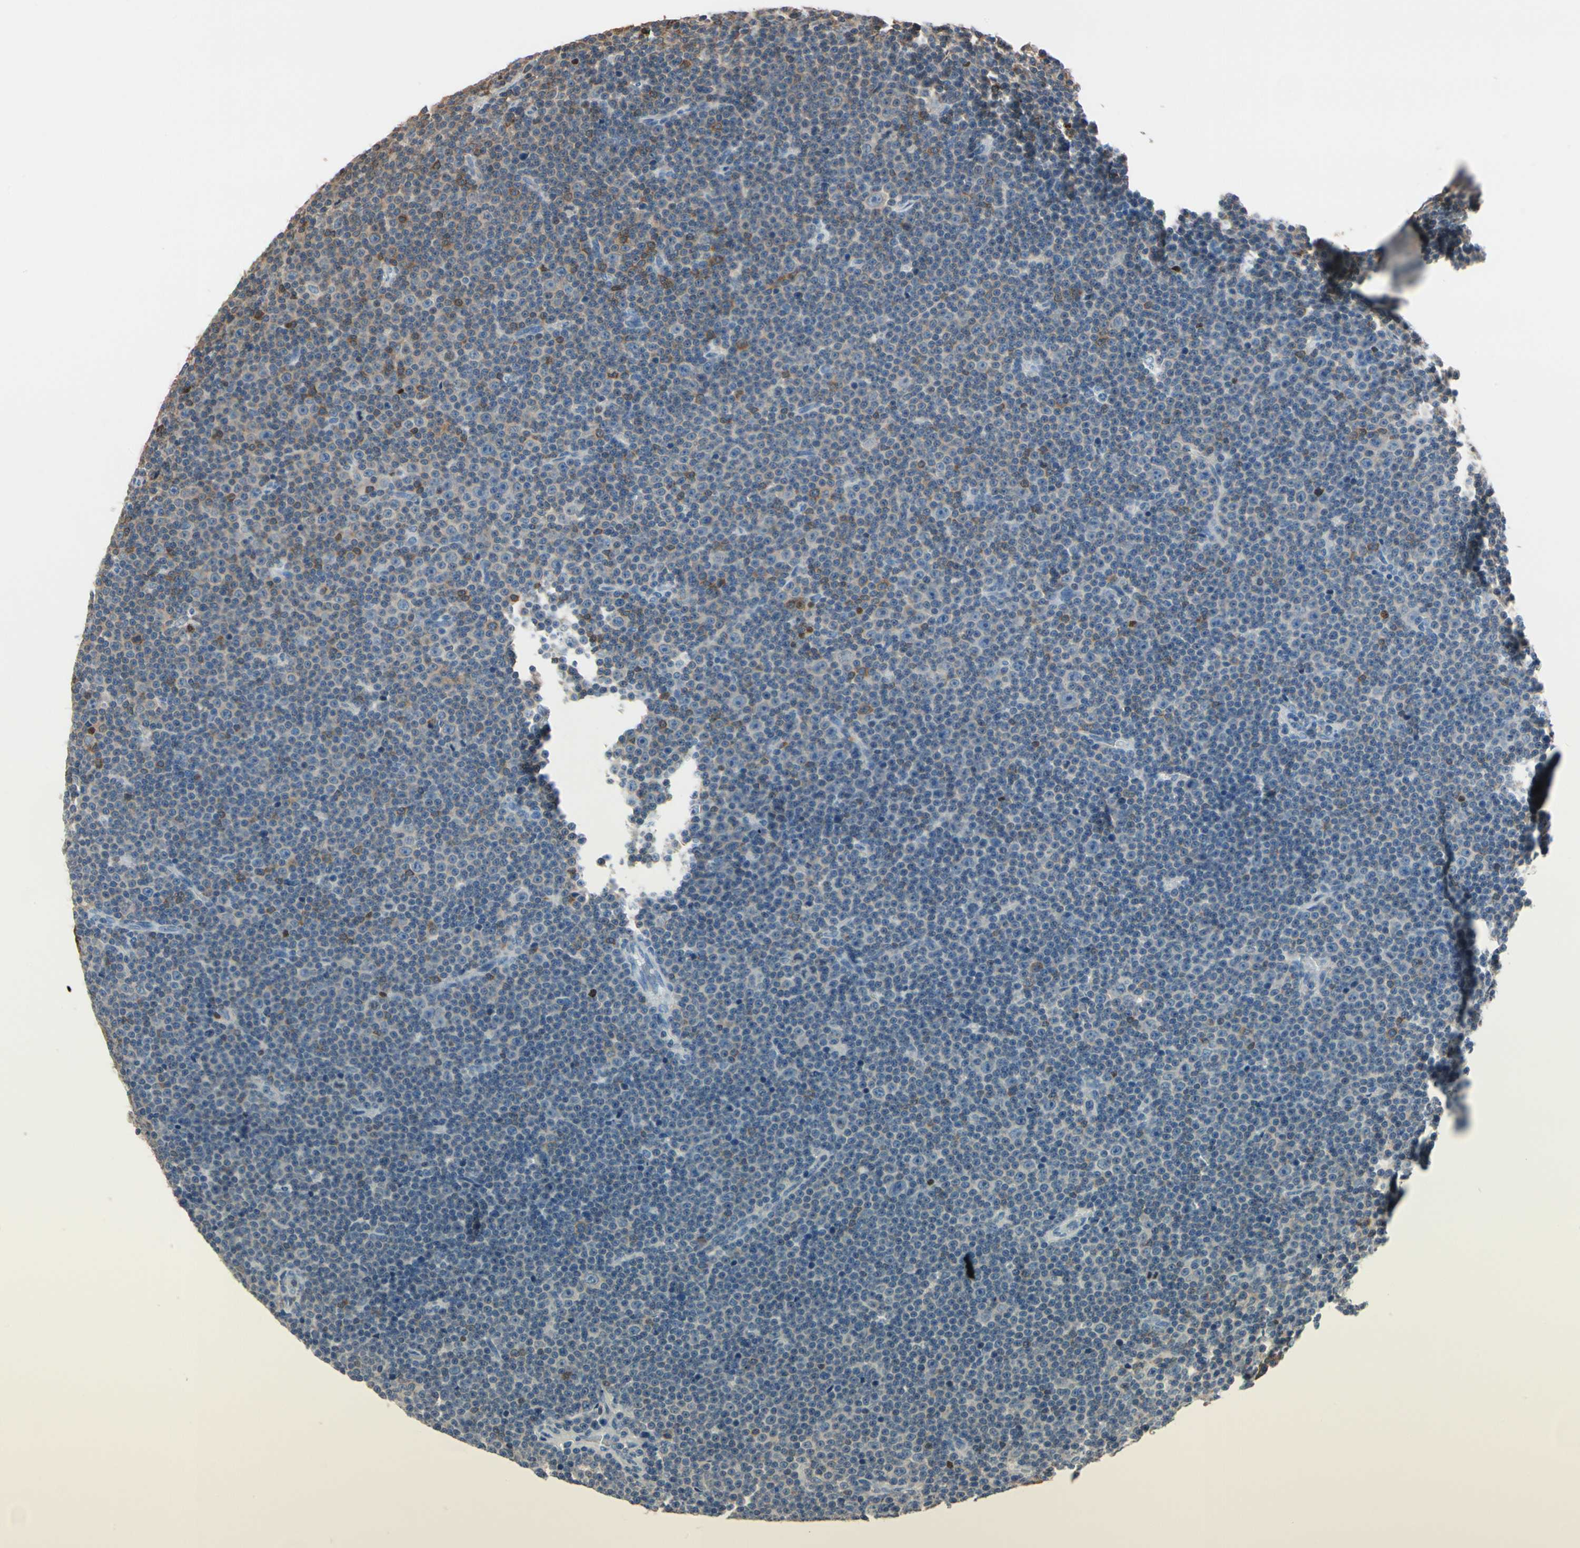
{"staining": {"intensity": "weak", "quantity": "<25%", "location": "cytoplasmic/membranous"}, "tissue": "lymphoma", "cell_type": "Tumor cells", "image_type": "cancer", "snomed": [{"axis": "morphology", "description": "Malignant lymphoma, non-Hodgkin's type, Low grade"}, {"axis": "topography", "description": "Lymph node"}], "caption": "Tumor cells show no significant positivity in lymphoma.", "gene": "NFATC2", "patient": {"sex": "female", "age": 67}}